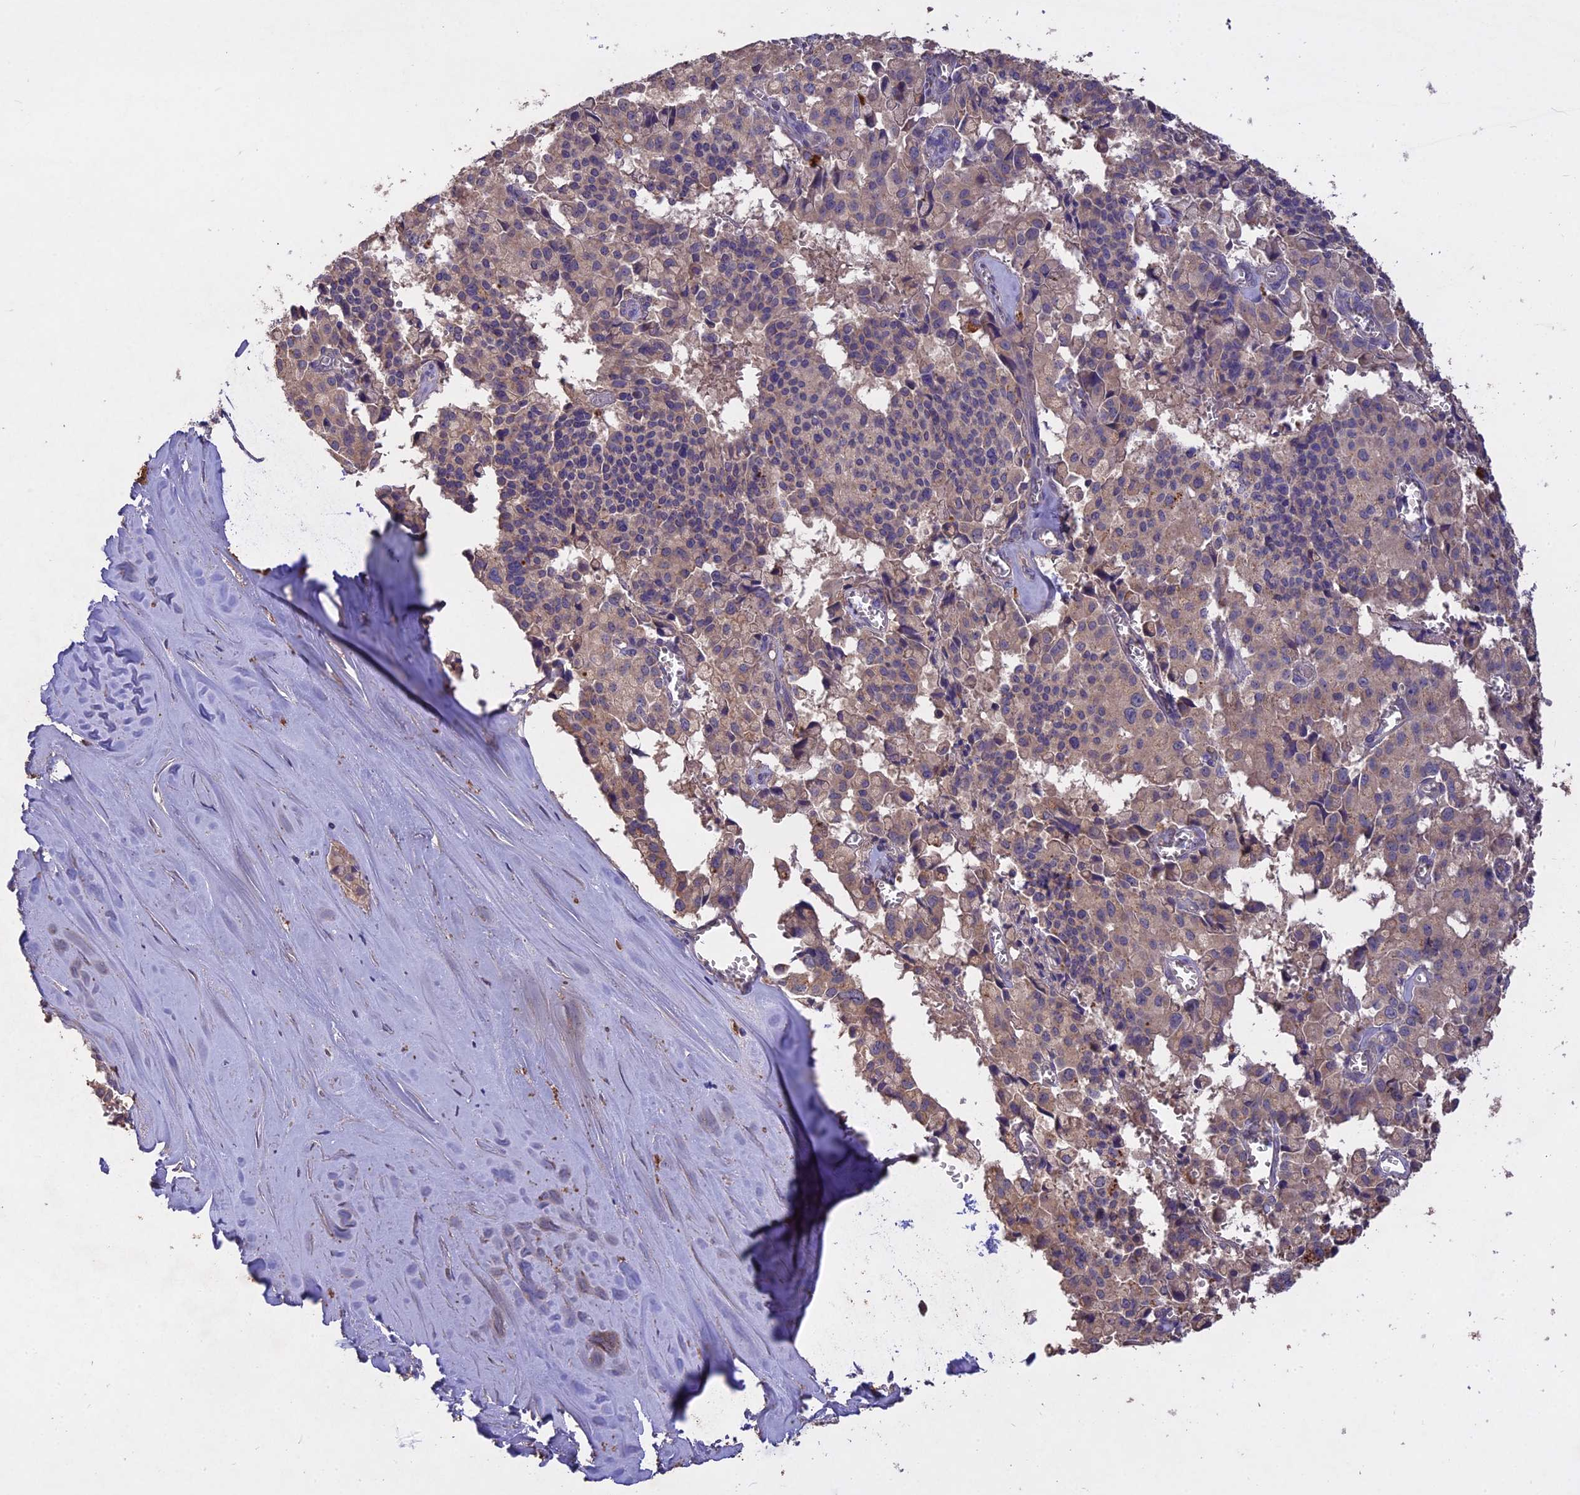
{"staining": {"intensity": "weak", "quantity": "25%-75%", "location": "cytoplasmic/membranous"}, "tissue": "pancreatic cancer", "cell_type": "Tumor cells", "image_type": "cancer", "snomed": [{"axis": "morphology", "description": "Adenocarcinoma, NOS"}, {"axis": "topography", "description": "Pancreas"}], "caption": "High-power microscopy captured an immunohistochemistry (IHC) micrograph of pancreatic adenocarcinoma, revealing weak cytoplasmic/membranous positivity in approximately 25%-75% of tumor cells. Immunohistochemistry stains the protein in brown and the nuclei are stained blue.", "gene": "SLC26A4", "patient": {"sex": "male", "age": 65}}